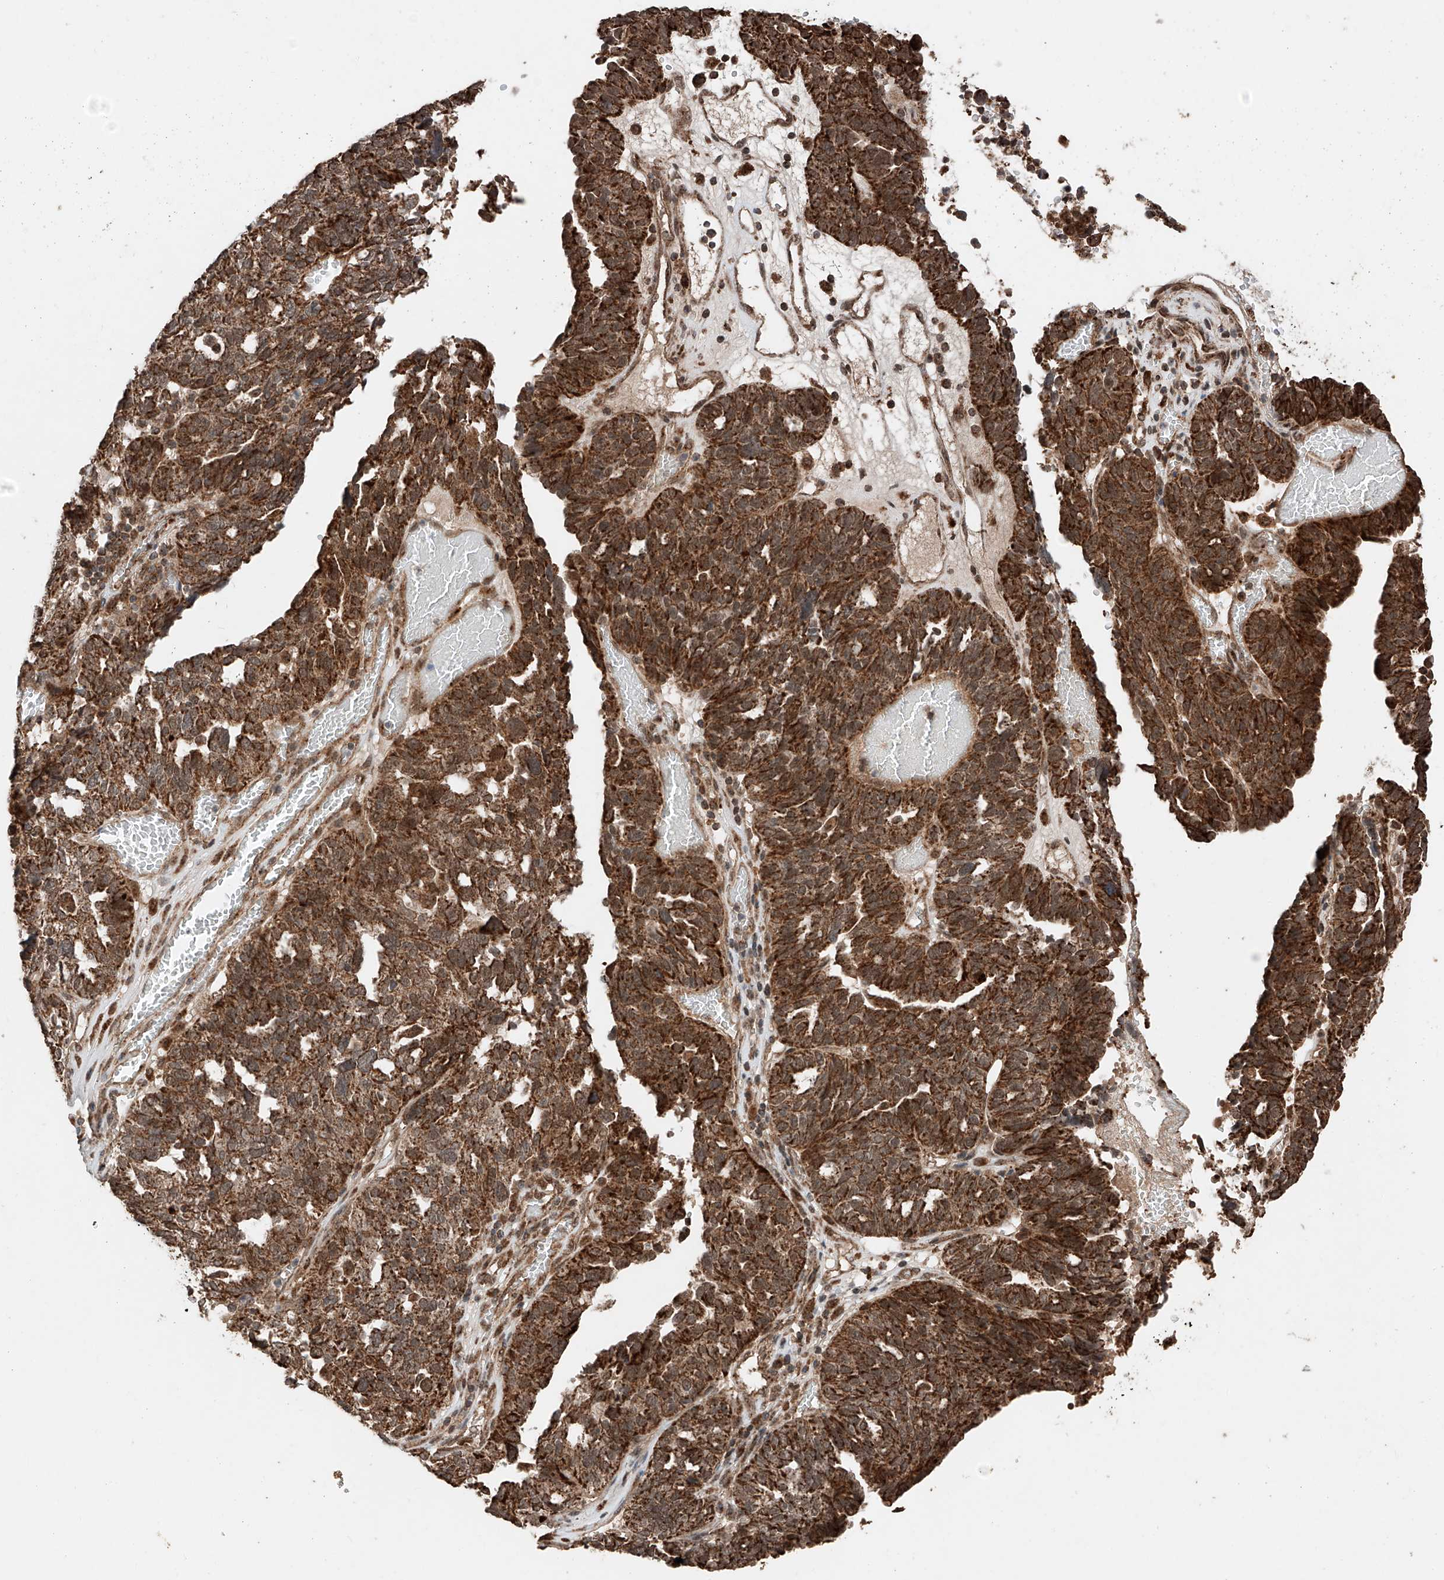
{"staining": {"intensity": "strong", "quantity": ">75%", "location": "cytoplasmic/membranous"}, "tissue": "ovarian cancer", "cell_type": "Tumor cells", "image_type": "cancer", "snomed": [{"axis": "morphology", "description": "Cystadenocarcinoma, serous, NOS"}, {"axis": "topography", "description": "Ovary"}], "caption": "This micrograph demonstrates ovarian cancer stained with IHC to label a protein in brown. The cytoplasmic/membranous of tumor cells show strong positivity for the protein. Nuclei are counter-stained blue.", "gene": "ZSCAN29", "patient": {"sex": "female", "age": 59}}